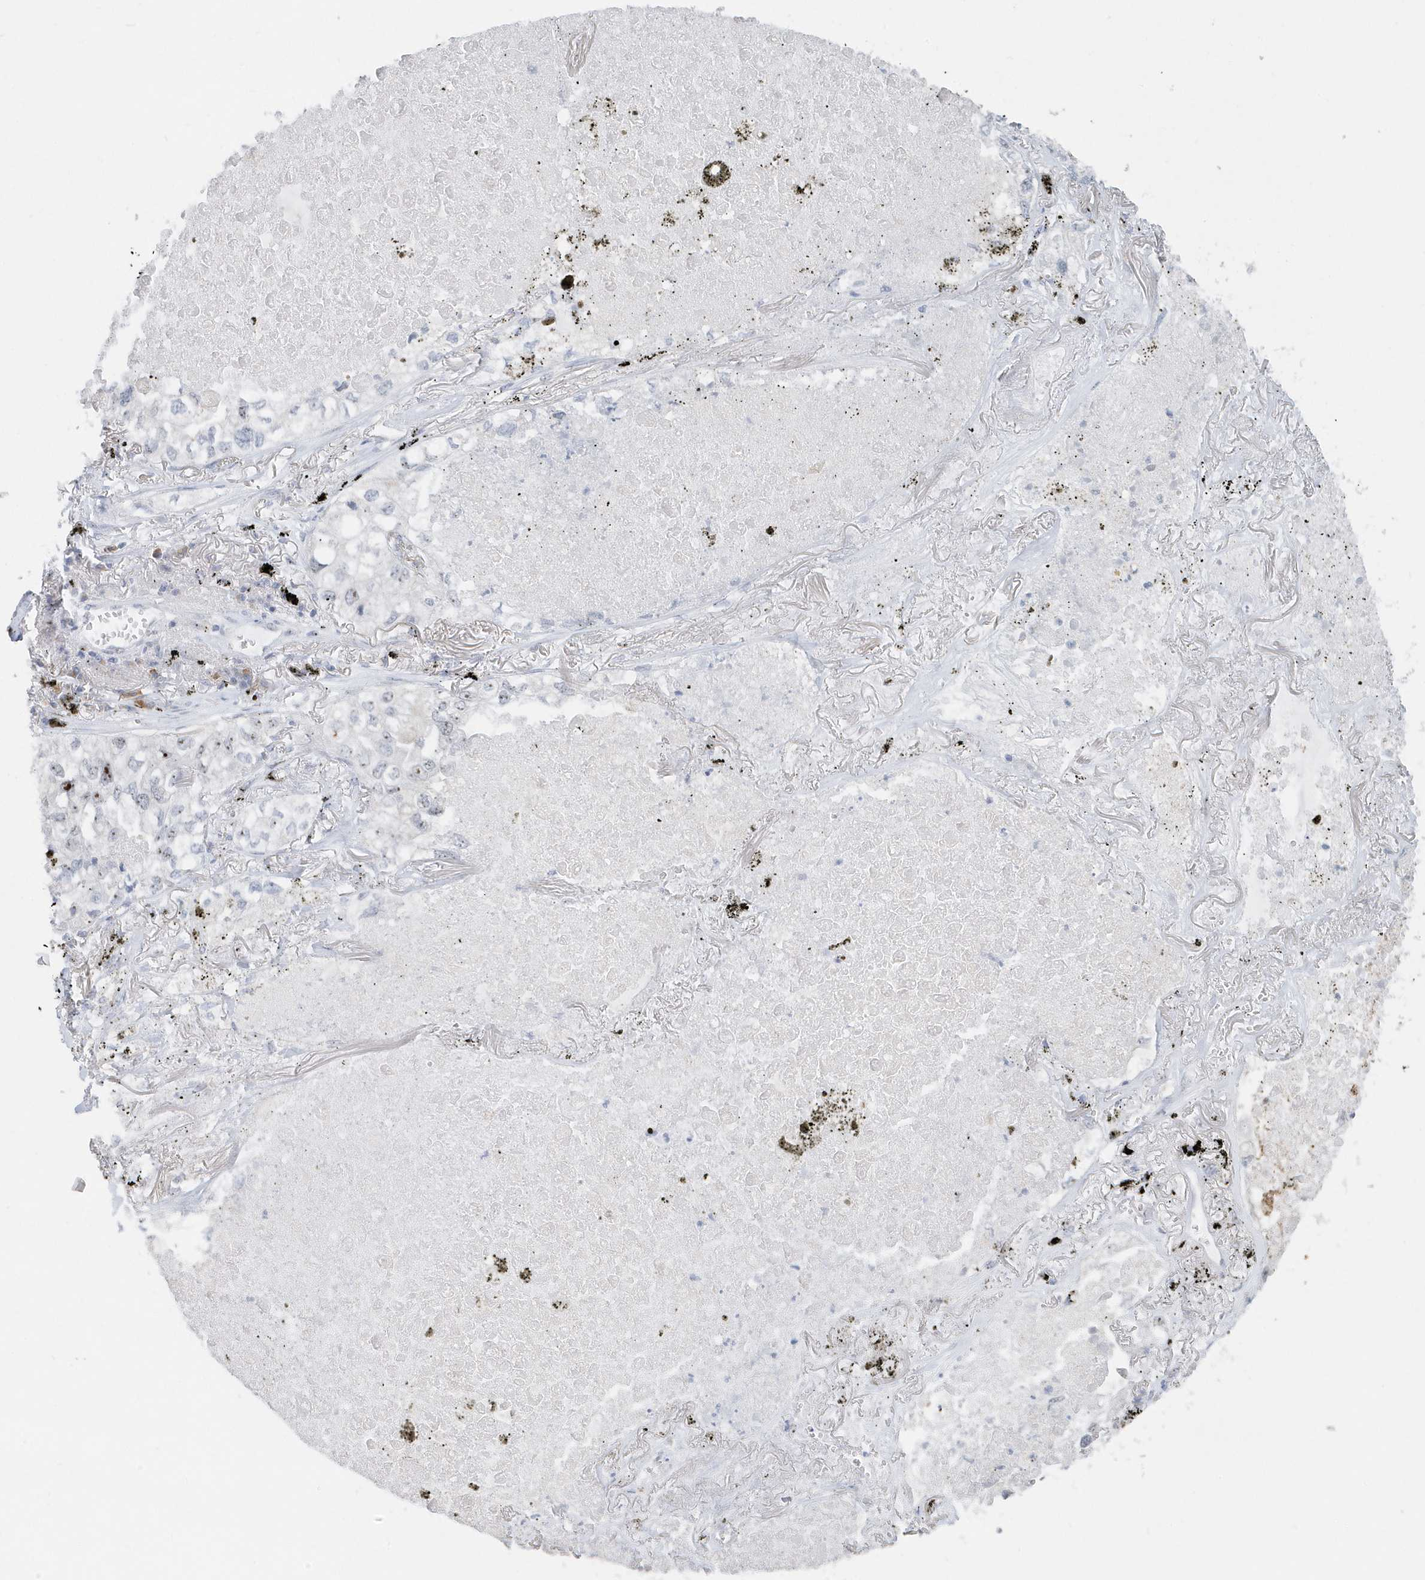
{"staining": {"intensity": "negative", "quantity": "none", "location": "none"}, "tissue": "lung cancer", "cell_type": "Tumor cells", "image_type": "cancer", "snomed": [{"axis": "morphology", "description": "Adenocarcinoma, NOS"}, {"axis": "topography", "description": "Lung"}], "caption": "This histopathology image is of lung cancer stained with immunohistochemistry (IHC) to label a protein in brown with the nuclei are counter-stained blue. There is no staining in tumor cells.", "gene": "RPF2", "patient": {"sex": "male", "age": 65}}